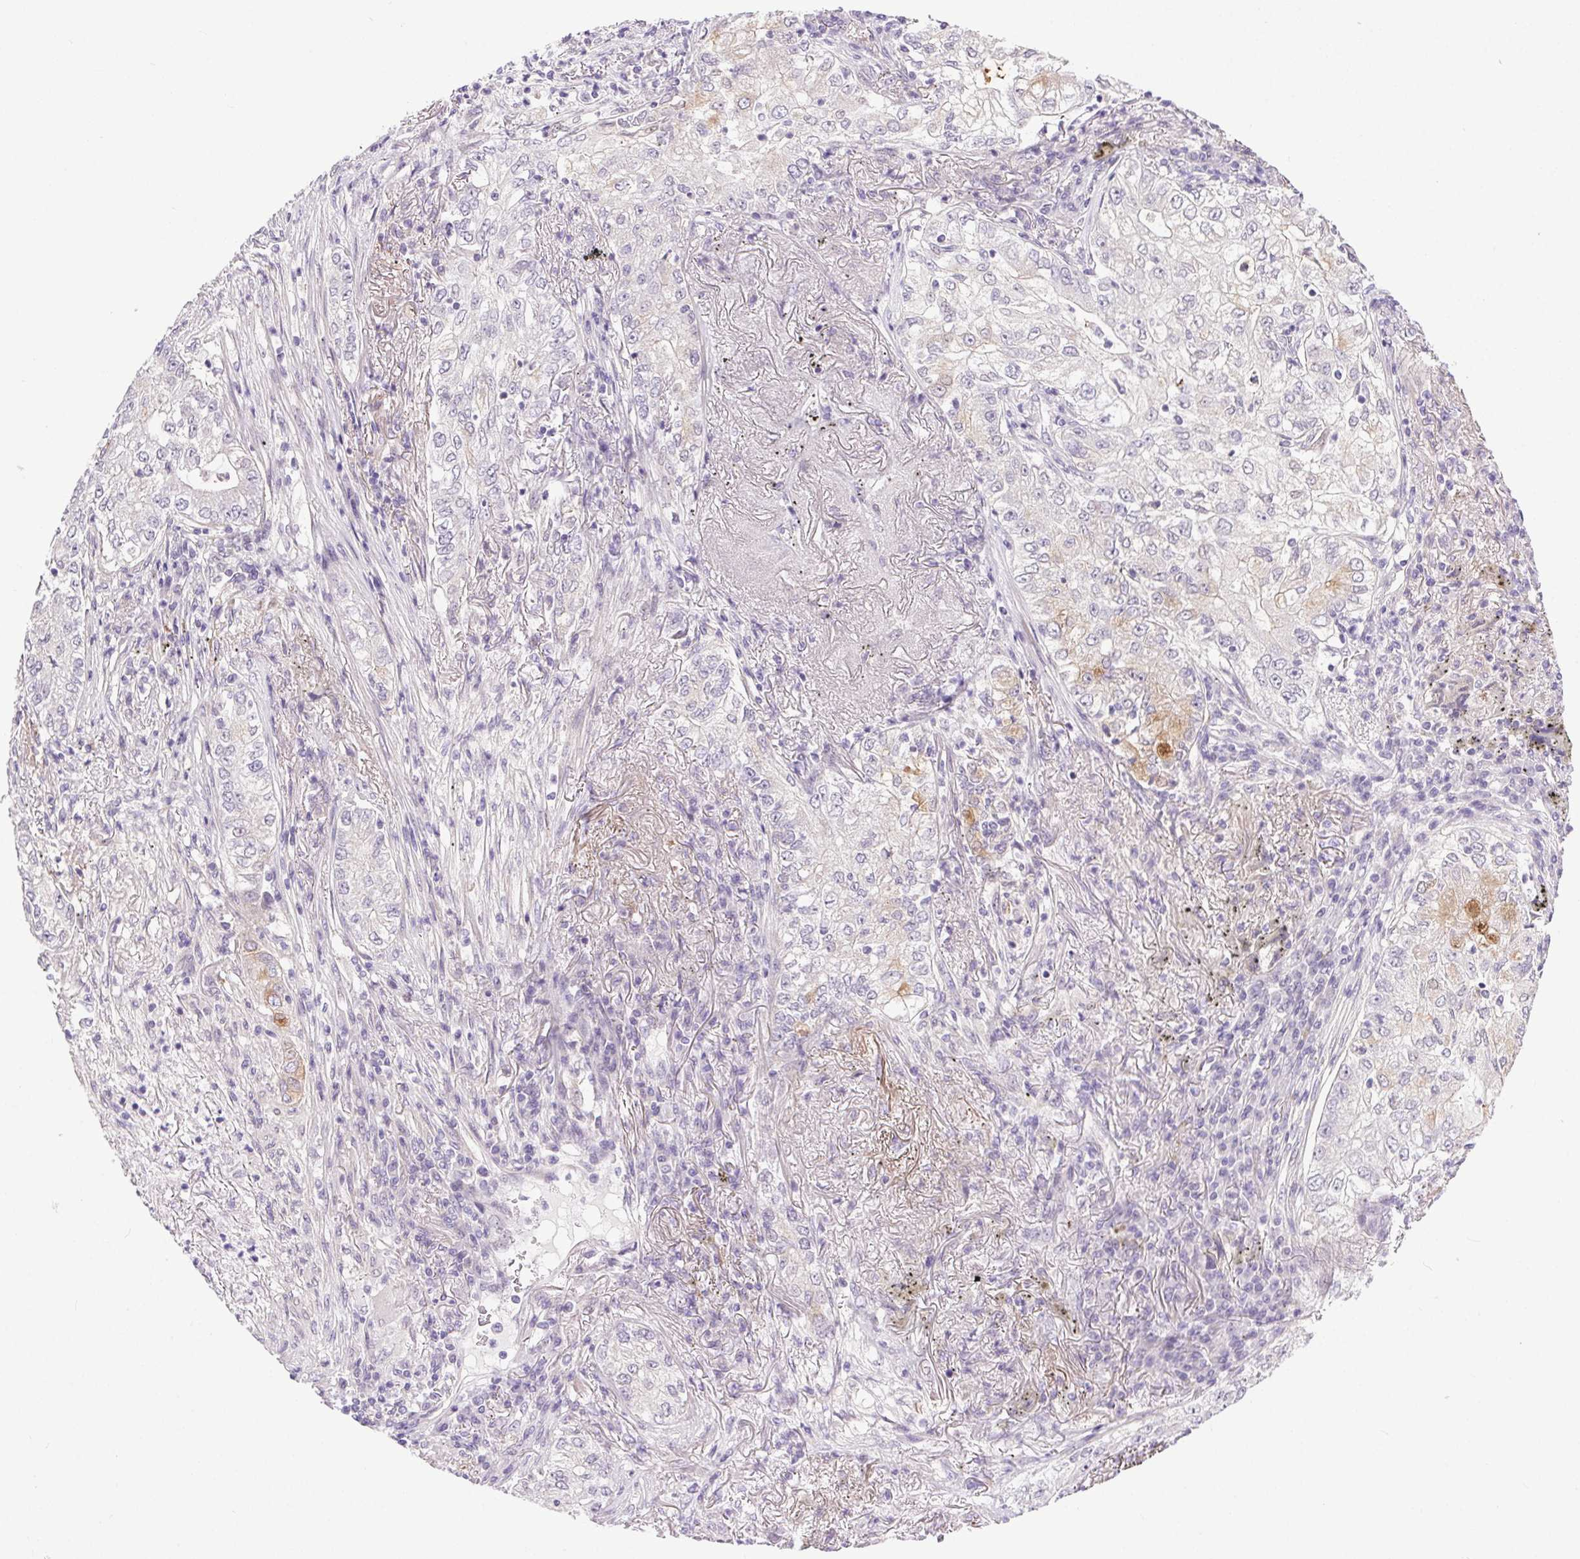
{"staining": {"intensity": "negative", "quantity": "none", "location": "none"}, "tissue": "lung cancer", "cell_type": "Tumor cells", "image_type": "cancer", "snomed": [{"axis": "morphology", "description": "Adenocarcinoma, NOS"}, {"axis": "topography", "description": "Lung"}], "caption": "A photomicrograph of human lung cancer is negative for staining in tumor cells. (DAB (3,3'-diaminobenzidine) IHC visualized using brightfield microscopy, high magnification).", "gene": "SYT11", "patient": {"sex": "female", "age": 73}}